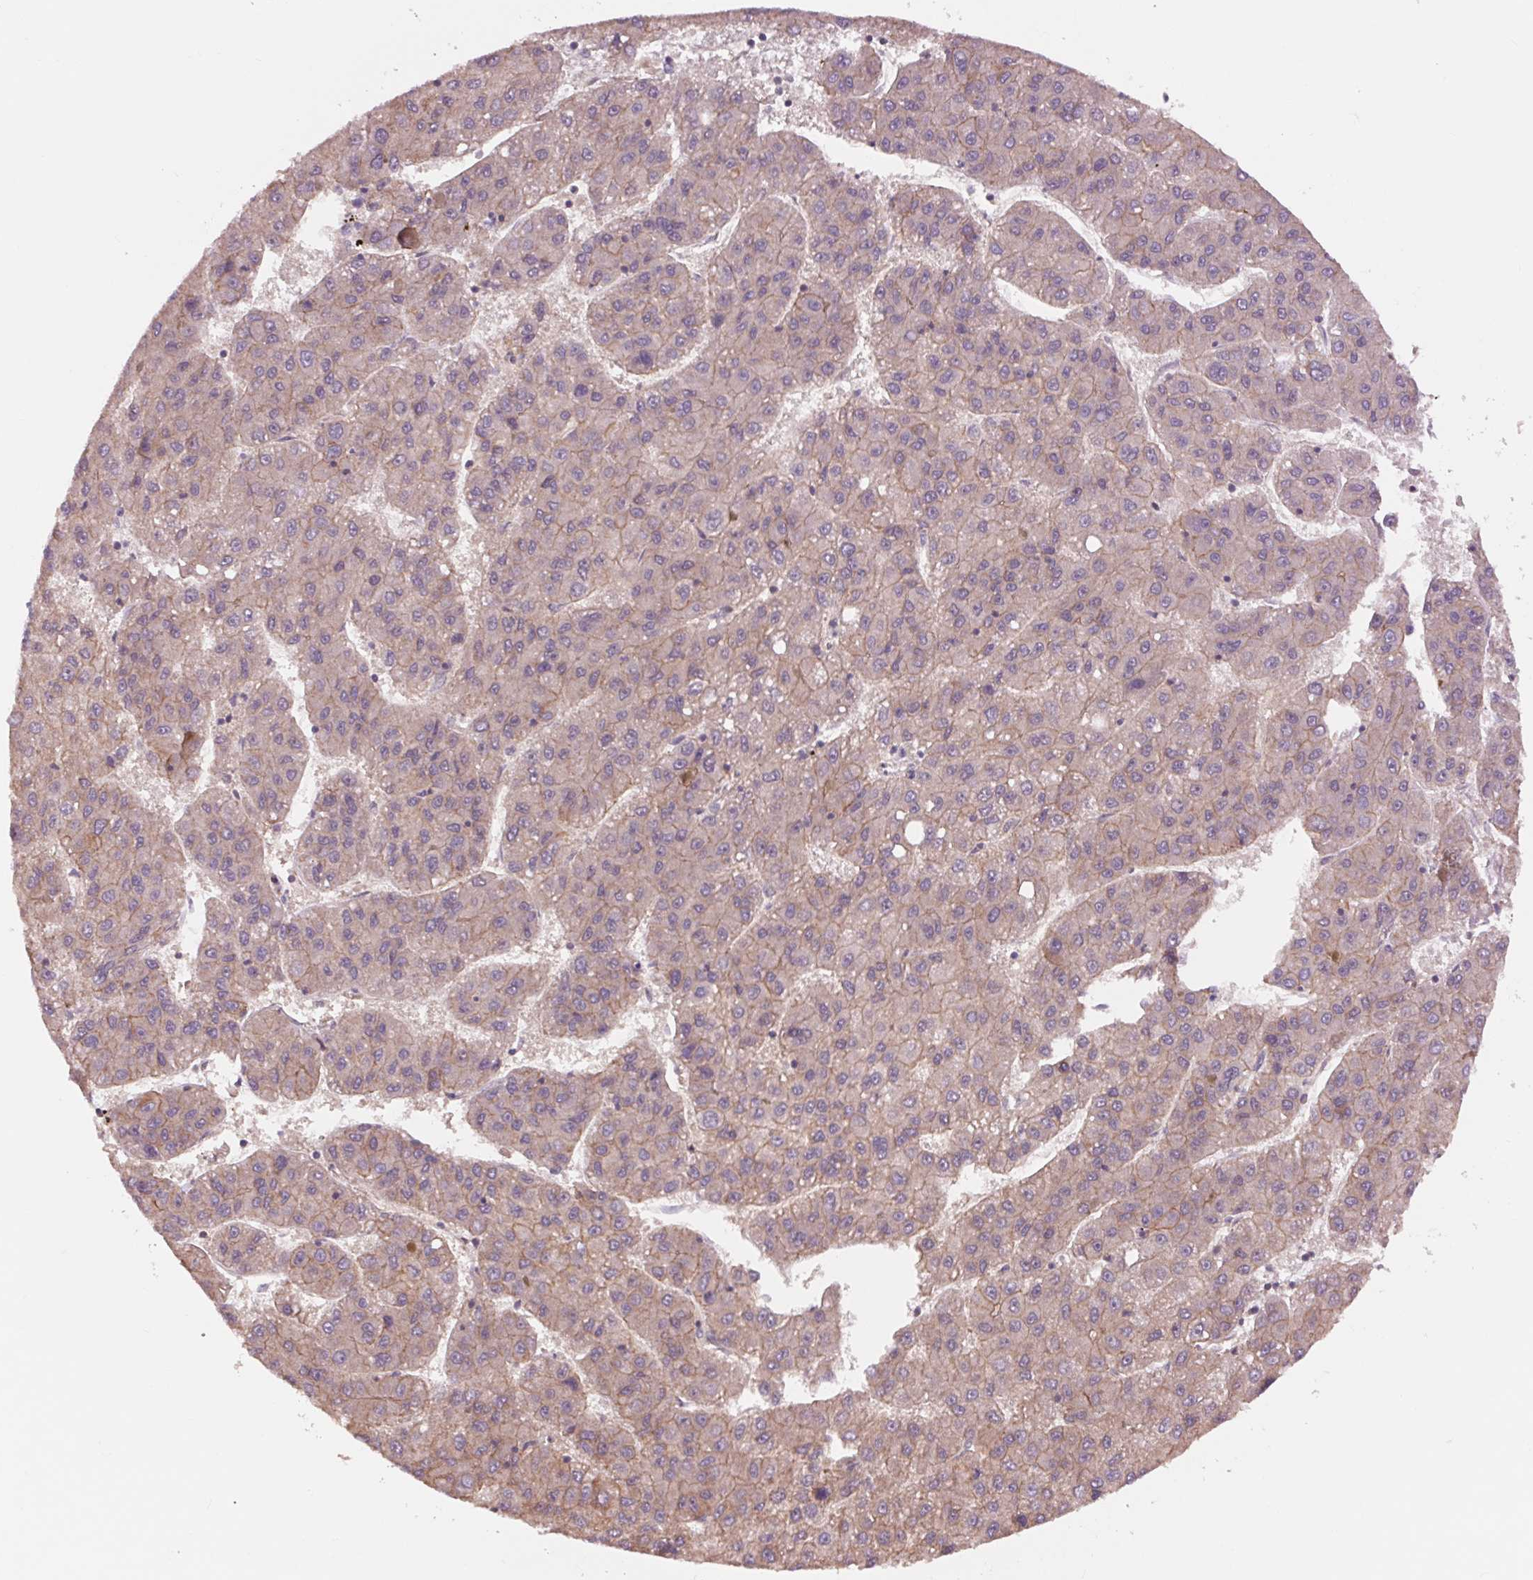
{"staining": {"intensity": "negative", "quantity": "none", "location": "none"}, "tissue": "liver cancer", "cell_type": "Tumor cells", "image_type": "cancer", "snomed": [{"axis": "morphology", "description": "Carcinoma, Hepatocellular, NOS"}, {"axis": "topography", "description": "Liver"}], "caption": "This is an immunohistochemistry image of human liver cancer. There is no positivity in tumor cells.", "gene": "SH3RF2", "patient": {"sex": "female", "age": 82}}